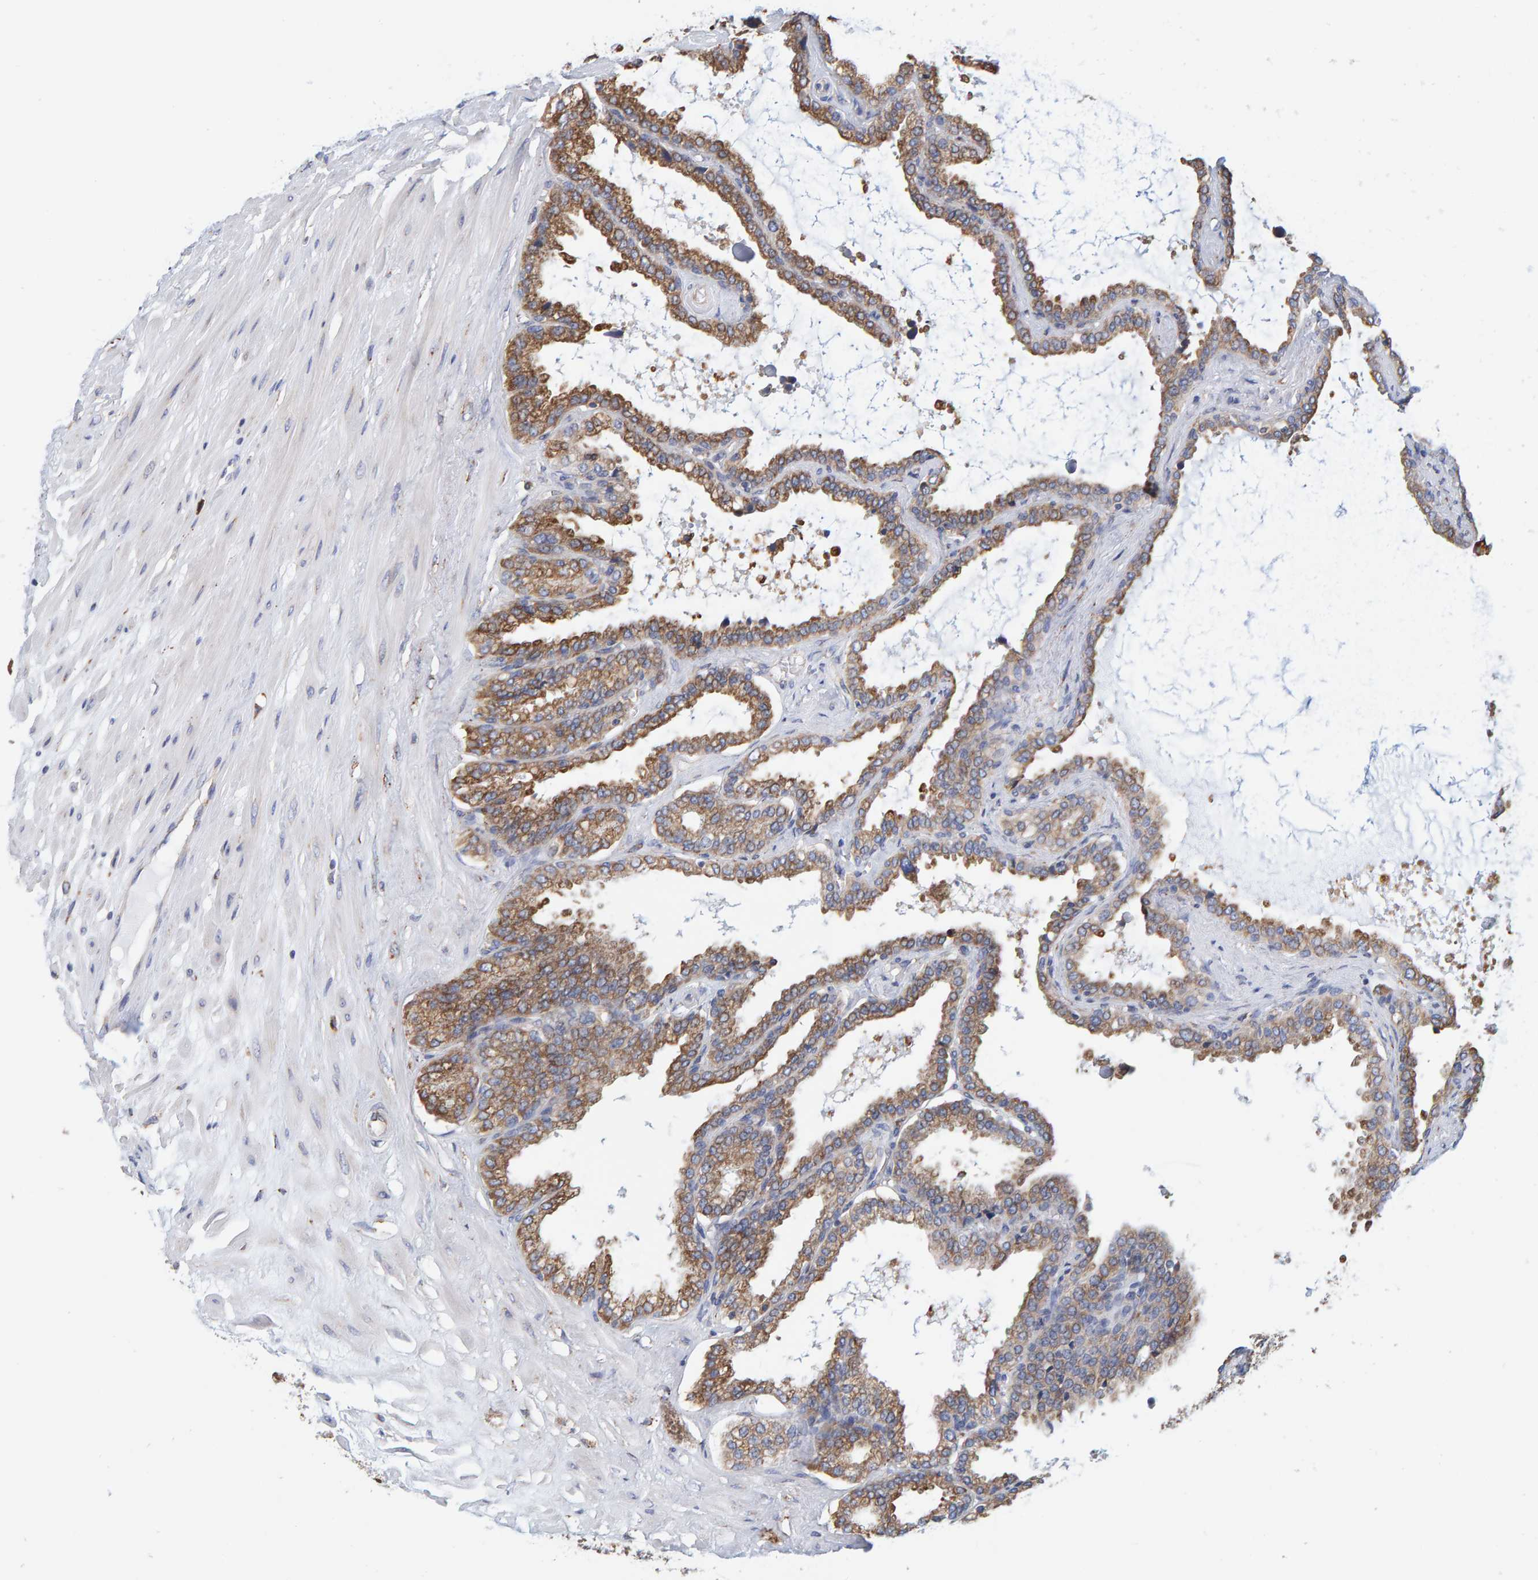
{"staining": {"intensity": "moderate", "quantity": ">75%", "location": "cytoplasmic/membranous"}, "tissue": "seminal vesicle", "cell_type": "Glandular cells", "image_type": "normal", "snomed": [{"axis": "morphology", "description": "Normal tissue, NOS"}, {"axis": "topography", "description": "Seminal veicle"}], "caption": "IHC image of normal seminal vesicle: seminal vesicle stained using immunohistochemistry (IHC) reveals medium levels of moderate protein expression localized specifically in the cytoplasmic/membranous of glandular cells, appearing as a cytoplasmic/membranous brown color.", "gene": "SGPL1", "patient": {"sex": "male", "age": 46}}